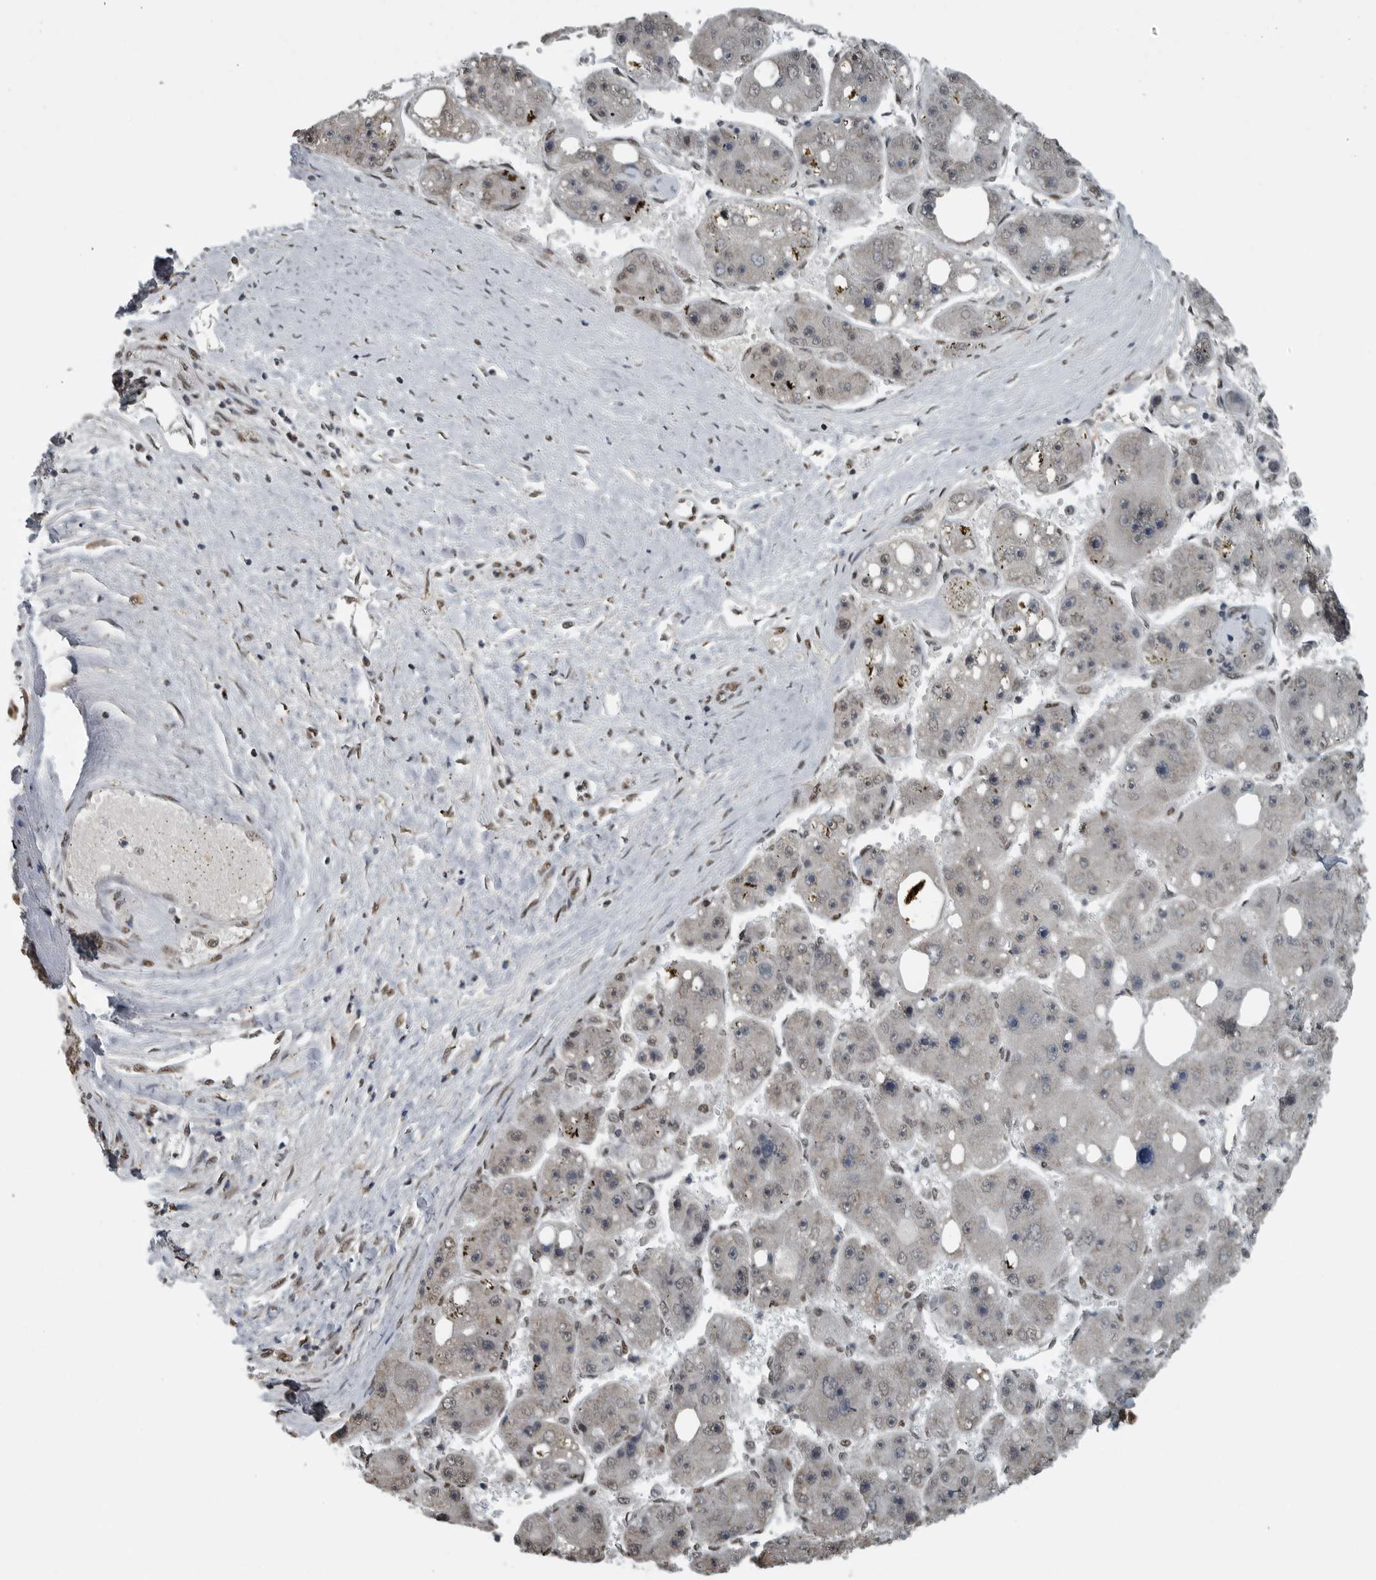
{"staining": {"intensity": "weak", "quantity": "25%-75%", "location": "nuclear"}, "tissue": "liver cancer", "cell_type": "Tumor cells", "image_type": "cancer", "snomed": [{"axis": "morphology", "description": "Carcinoma, Hepatocellular, NOS"}, {"axis": "topography", "description": "Liver"}], "caption": "Immunohistochemistry (IHC) of liver cancer (hepatocellular carcinoma) shows low levels of weak nuclear expression in approximately 25%-75% of tumor cells.", "gene": "TGS1", "patient": {"sex": "female", "age": 61}}